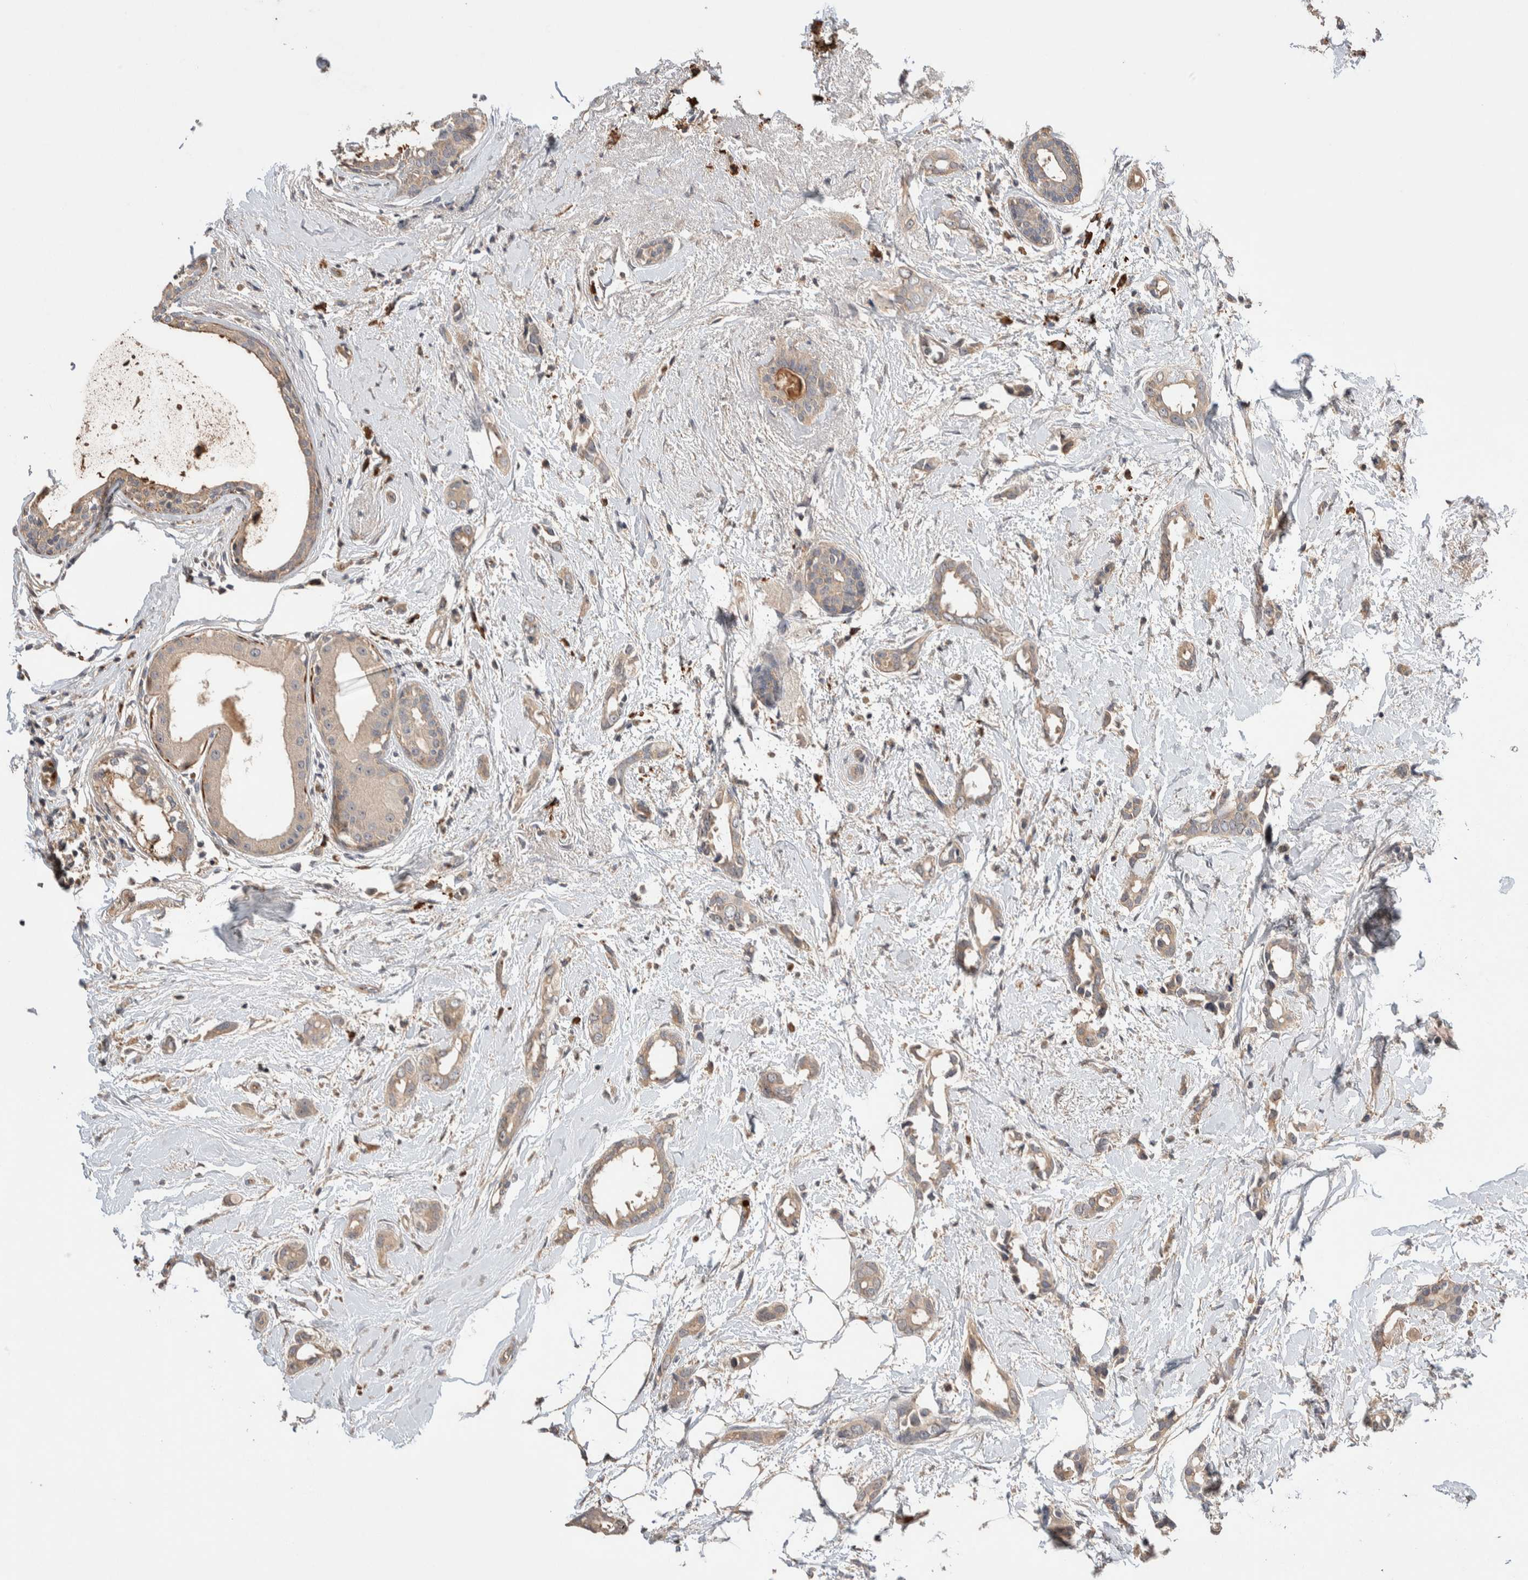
{"staining": {"intensity": "weak", "quantity": ">75%", "location": "cytoplasmic/membranous"}, "tissue": "breast cancer", "cell_type": "Tumor cells", "image_type": "cancer", "snomed": [{"axis": "morphology", "description": "Duct carcinoma"}, {"axis": "topography", "description": "Breast"}], "caption": "Immunohistochemistry (IHC) of human breast cancer (intraductal carcinoma) shows low levels of weak cytoplasmic/membranous staining in approximately >75% of tumor cells. The protein is shown in brown color, while the nuclei are stained blue.", "gene": "WDR91", "patient": {"sex": "female", "age": 55}}